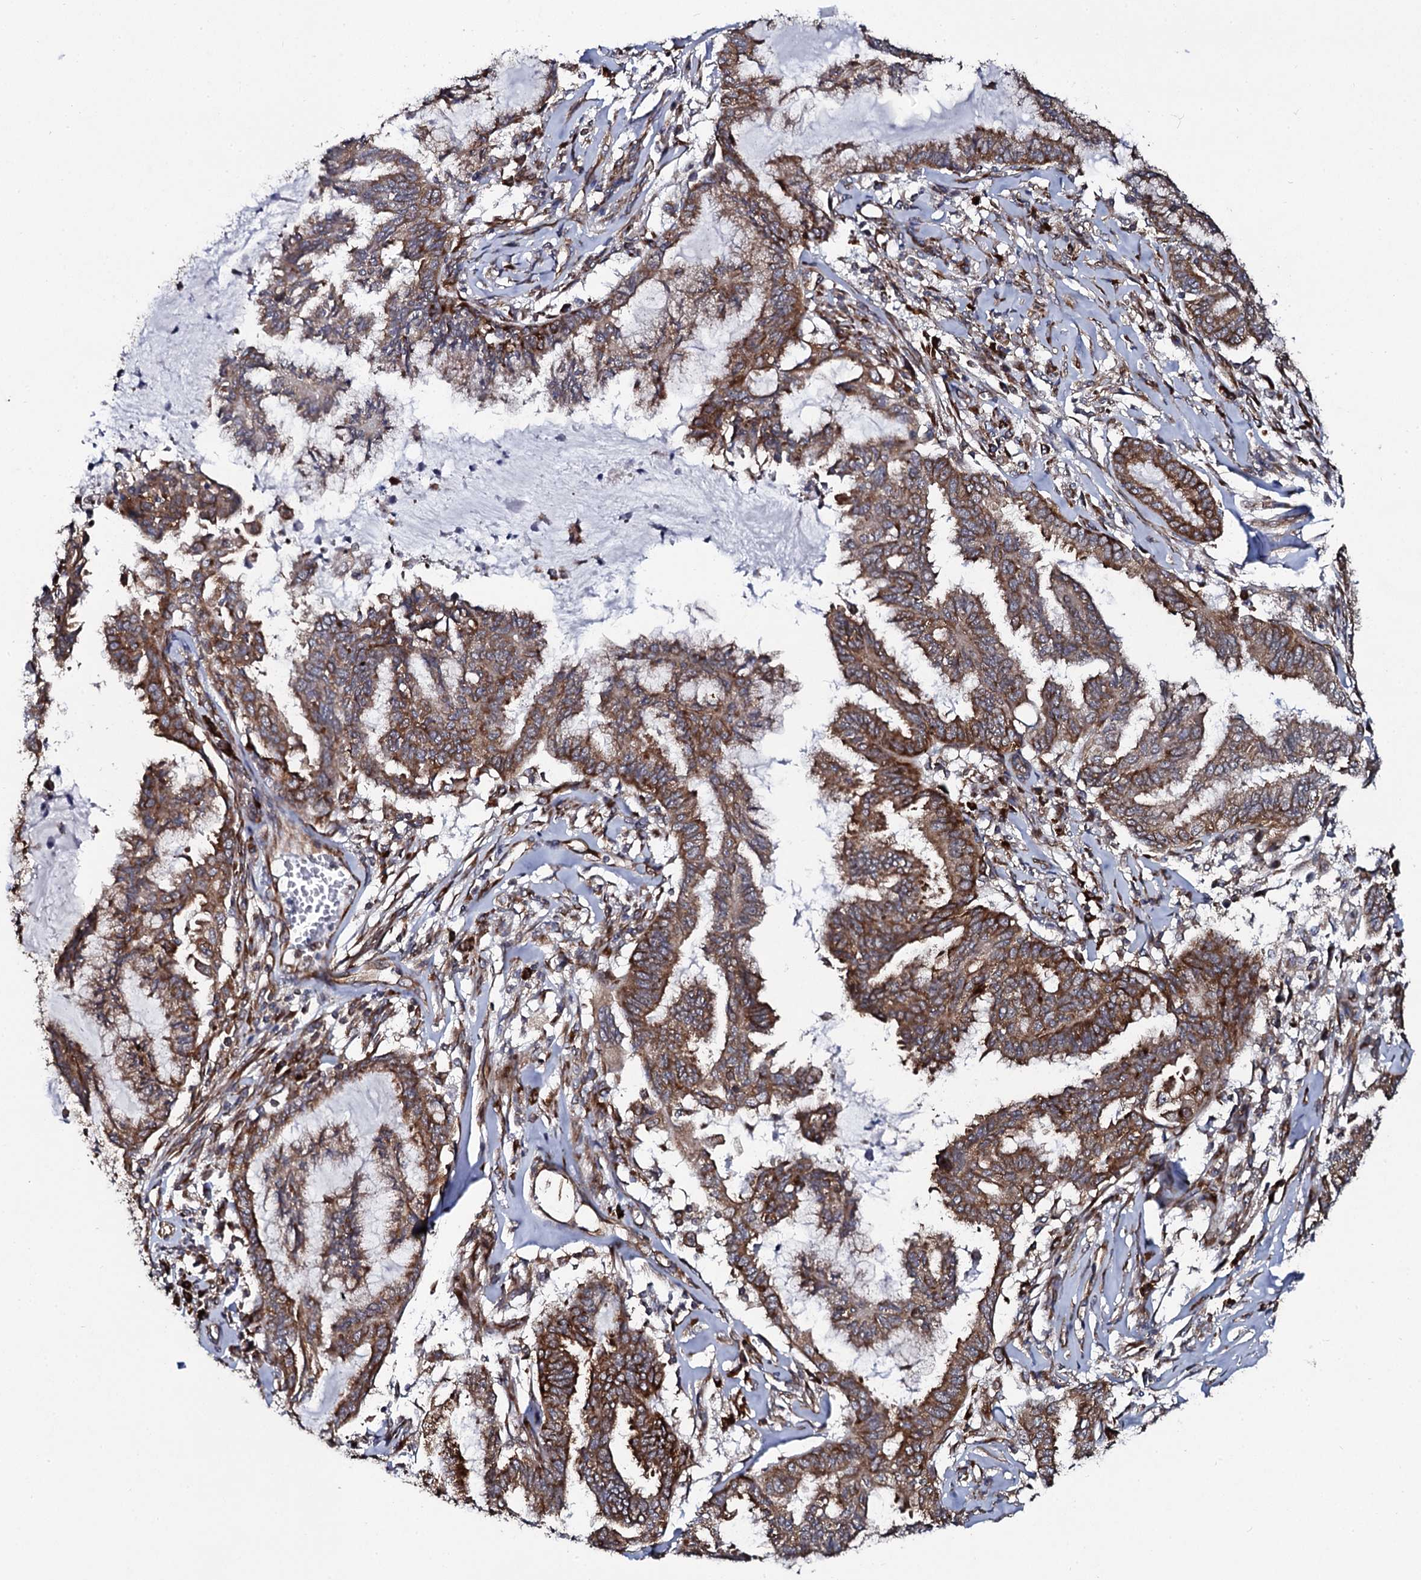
{"staining": {"intensity": "moderate", "quantity": ">75%", "location": "cytoplasmic/membranous"}, "tissue": "endometrial cancer", "cell_type": "Tumor cells", "image_type": "cancer", "snomed": [{"axis": "morphology", "description": "Adenocarcinoma, NOS"}, {"axis": "topography", "description": "Endometrium"}], "caption": "Protein expression analysis of human endometrial cancer (adenocarcinoma) reveals moderate cytoplasmic/membranous expression in approximately >75% of tumor cells.", "gene": "SPTY2D1", "patient": {"sex": "female", "age": 86}}